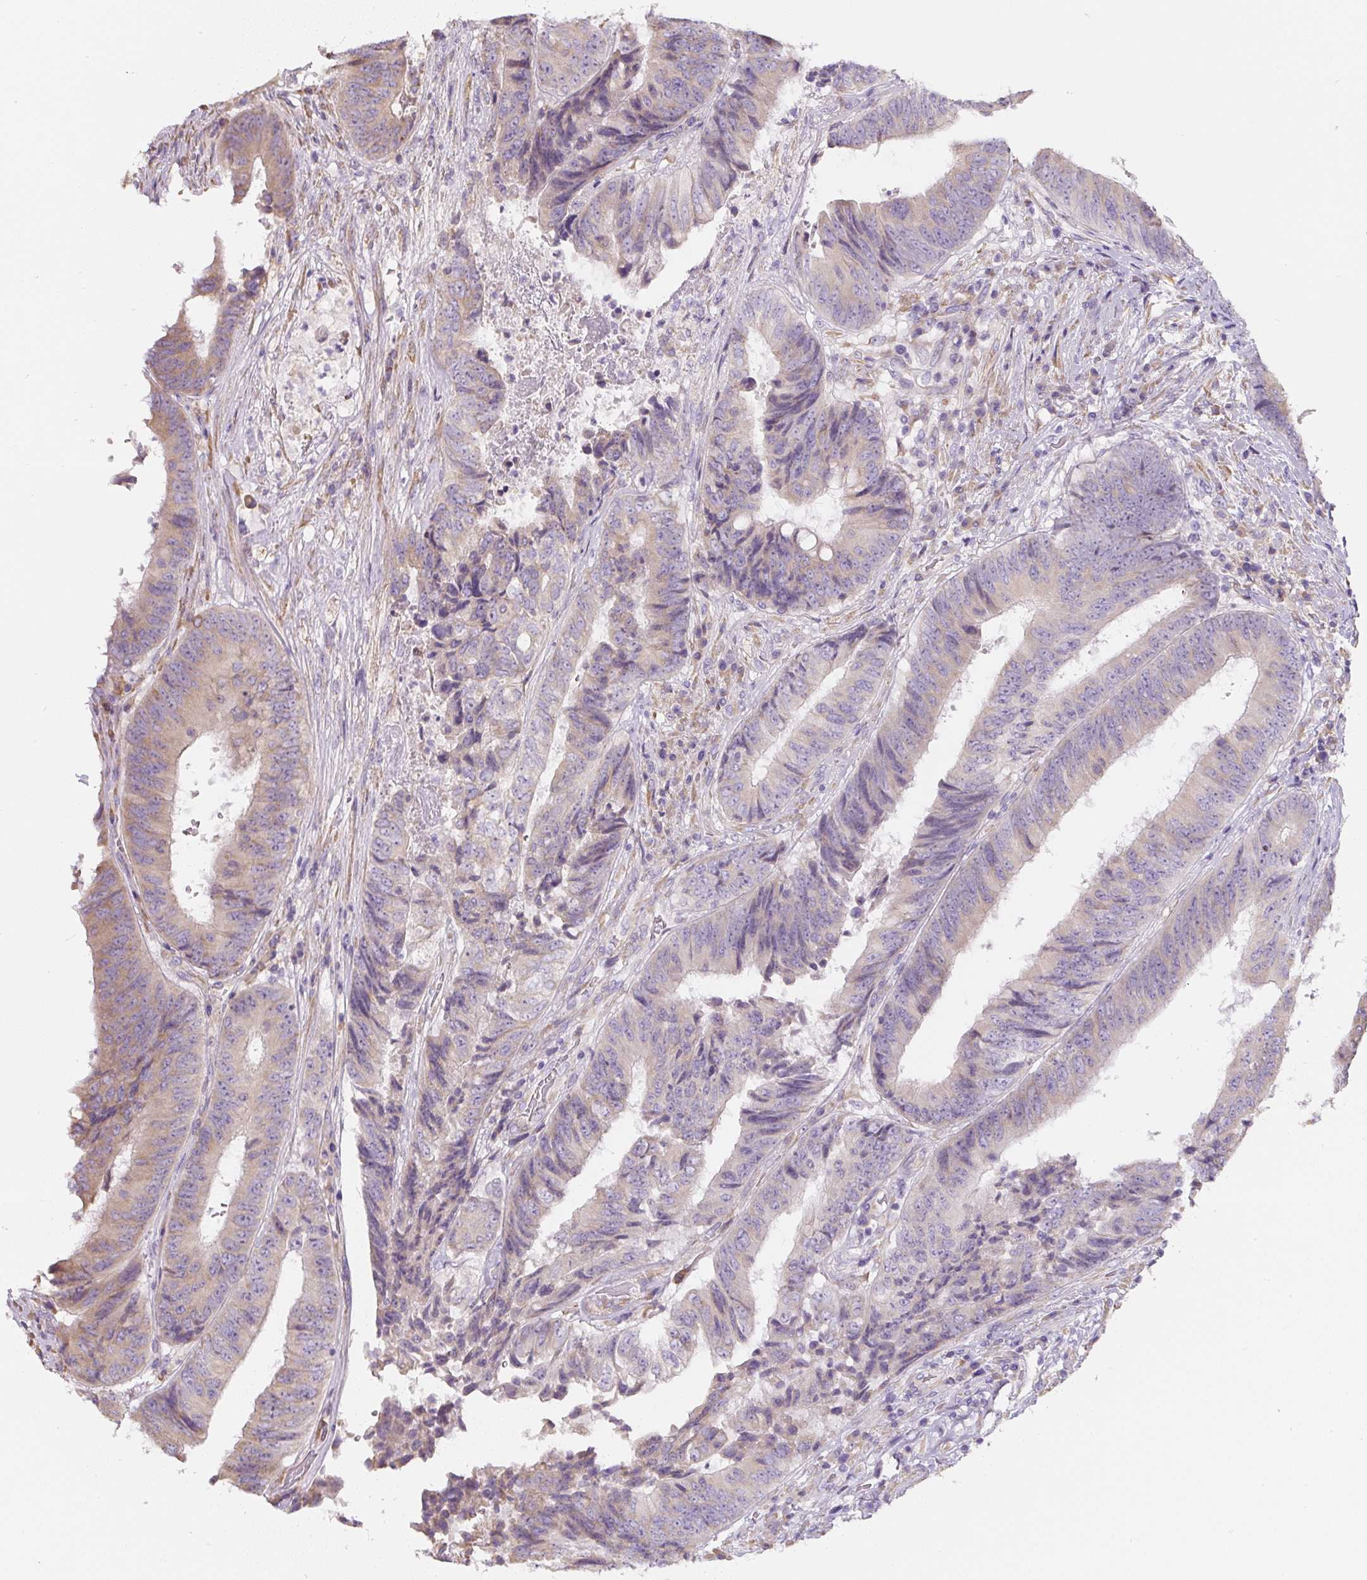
{"staining": {"intensity": "moderate", "quantity": "25%-75%", "location": "cytoplasmic/membranous"}, "tissue": "colorectal cancer", "cell_type": "Tumor cells", "image_type": "cancer", "snomed": [{"axis": "morphology", "description": "Adenocarcinoma, NOS"}, {"axis": "topography", "description": "Rectum"}], "caption": "Immunohistochemistry histopathology image of human colorectal adenocarcinoma stained for a protein (brown), which demonstrates medium levels of moderate cytoplasmic/membranous staining in about 25%-75% of tumor cells.", "gene": "PWWP3B", "patient": {"sex": "male", "age": 72}}